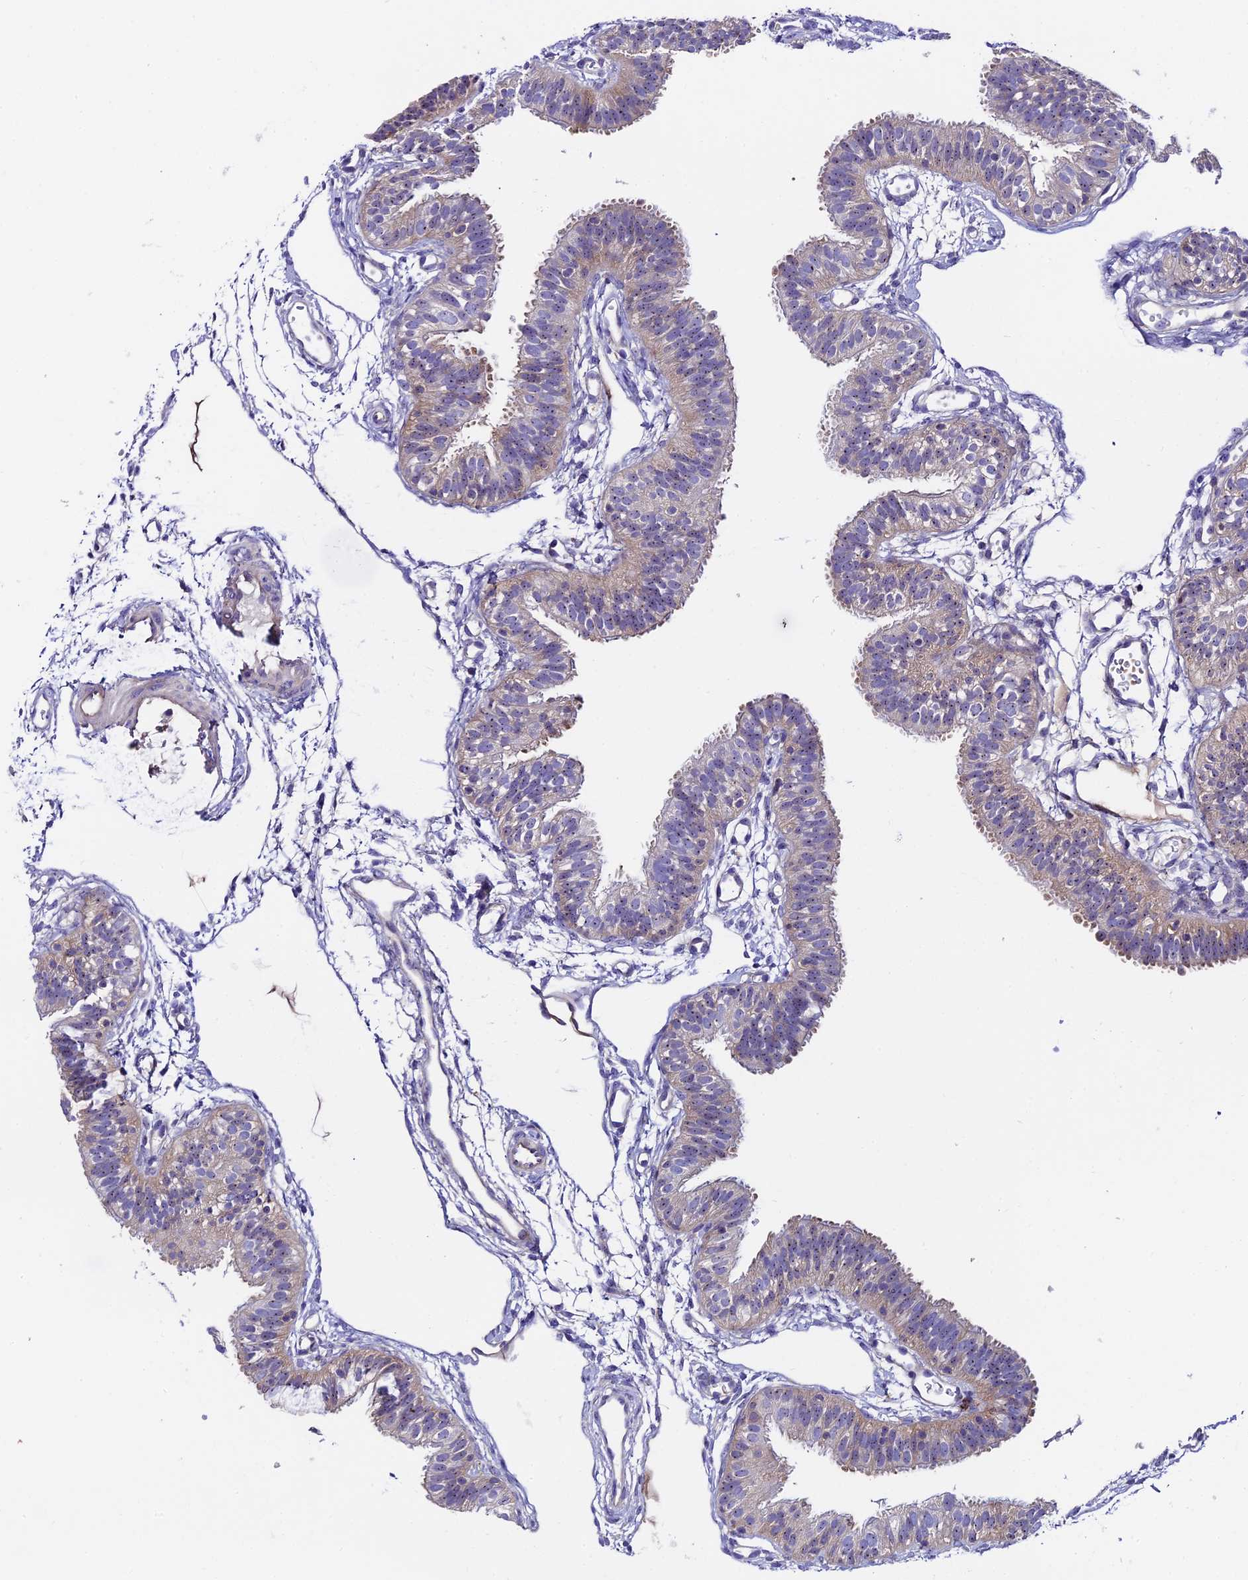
{"staining": {"intensity": "moderate", "quantity": "<25%", "location": "cytoplasmic/membranous"}, "tissue": "fallopian tube", "cell_type": "Glandular cells", "image_type": "normal", "snomed": [{"axis": "morphology", "description": "Normal tissue, NOS"}, {"axis": "topography", "description": "Fallopian tube"}], "caption": "Immunohistochemistry (IHC) micrograph of unremarkable human fallopian tube stained for a protein (brown), which shows low levels of moderate cytoplasmic/membranous positivity in approximately <25% of glandular cells.", "gene": "DUSP29", "patient": {"sex": "female", "age": 35}}